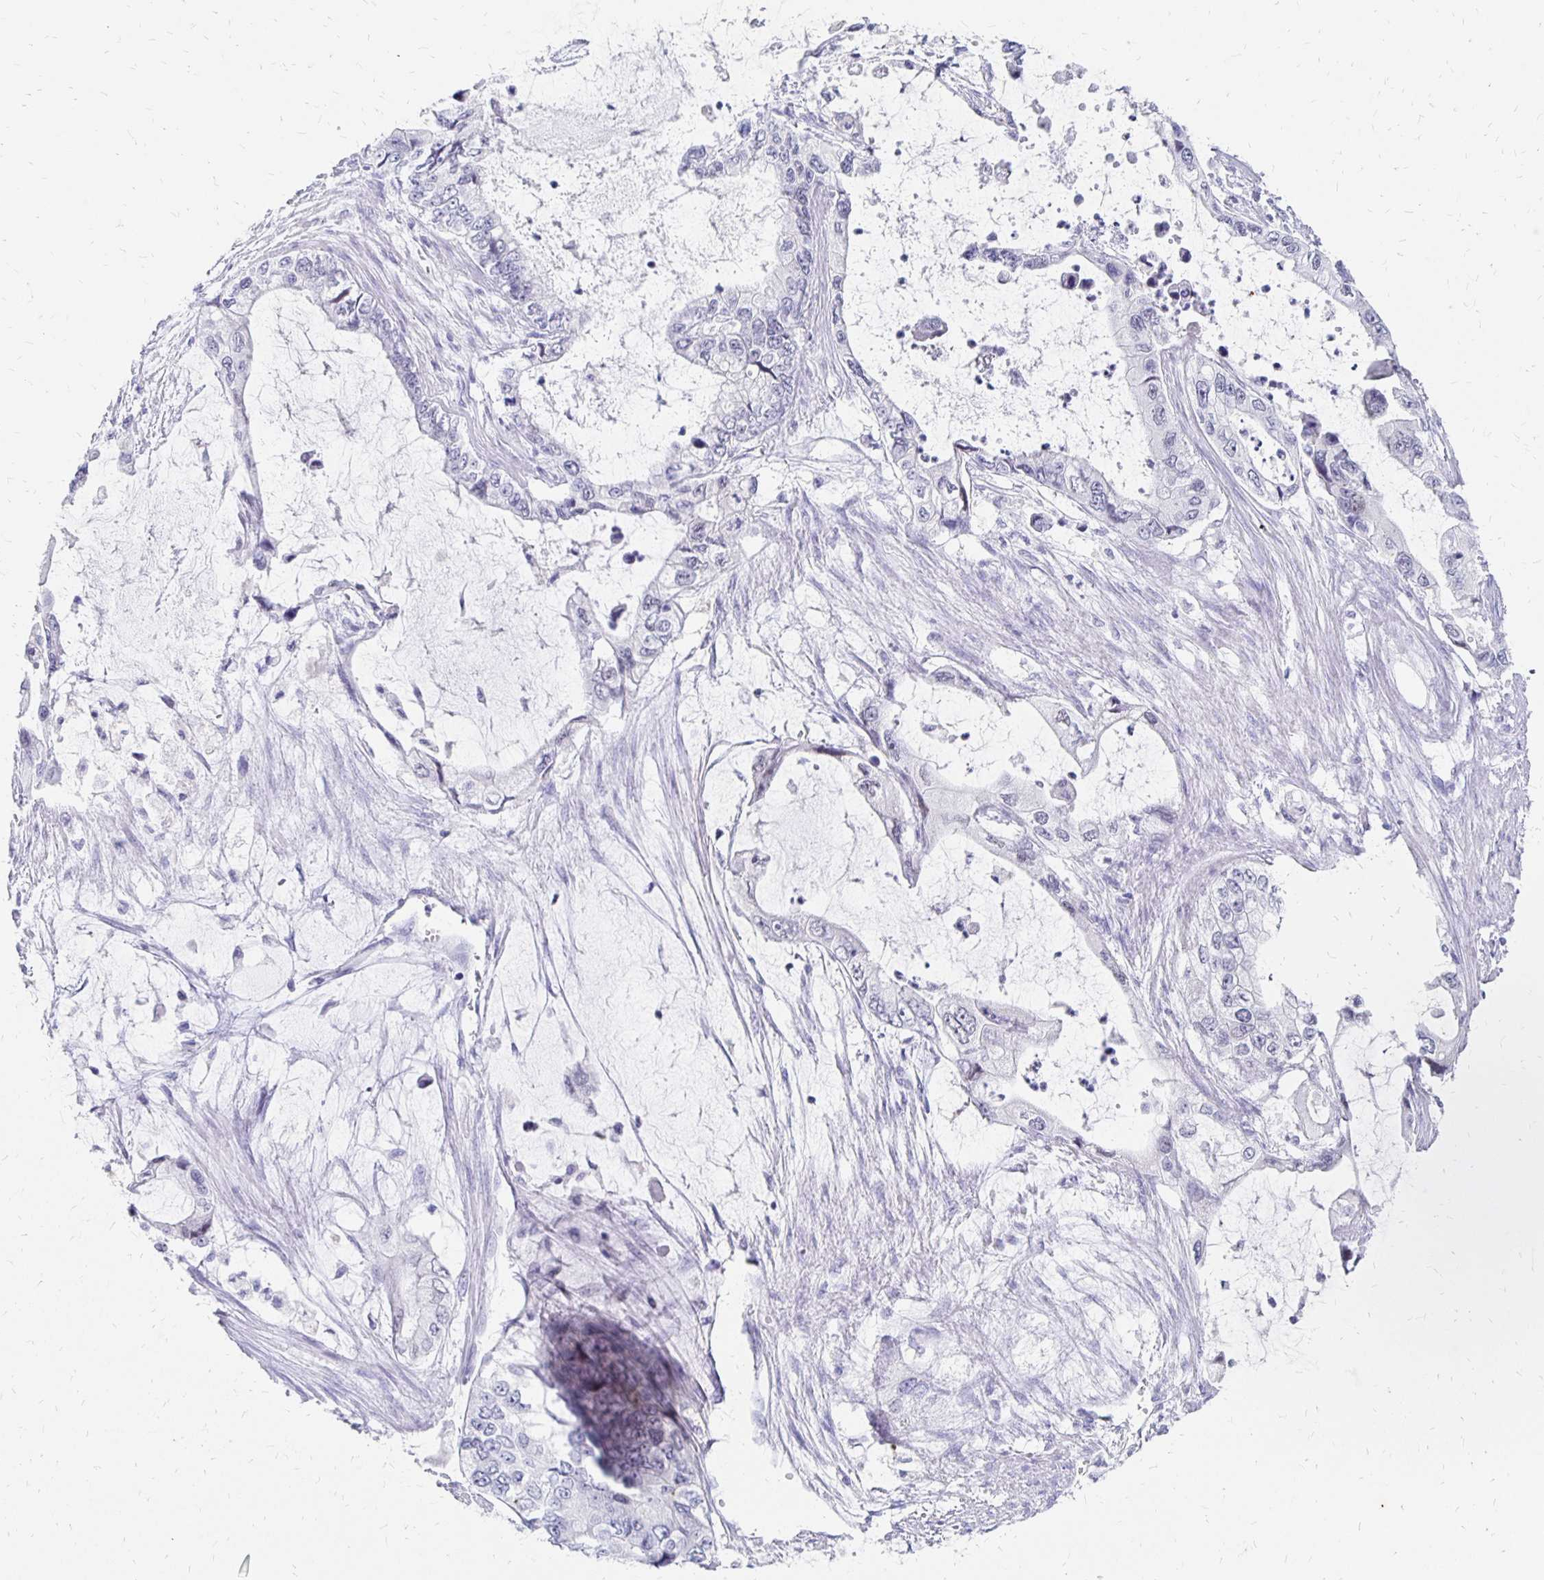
{"staining": {"intensity": "negative", "quantity": "none", "location": "none"}, "tissue": "stomach cancer", "cell_type": "Tumor cells", "image_type": "cancer", "snomed": [{"axis": "morphology", "description": "Adenocarcinoma, NOS"}, {"axis": "topography", "description": "Pancreas"}, {"axis": "topography", "description": "Stomach, upper"}, {"axis": "topography", "description": "Stomach"}], "caption": "Immunohistochemical staining of human stomach cancer displays no significant positivity in tumor cells.", "gene": "SYT2", "patient": {"sex": "male", "age": 77}}